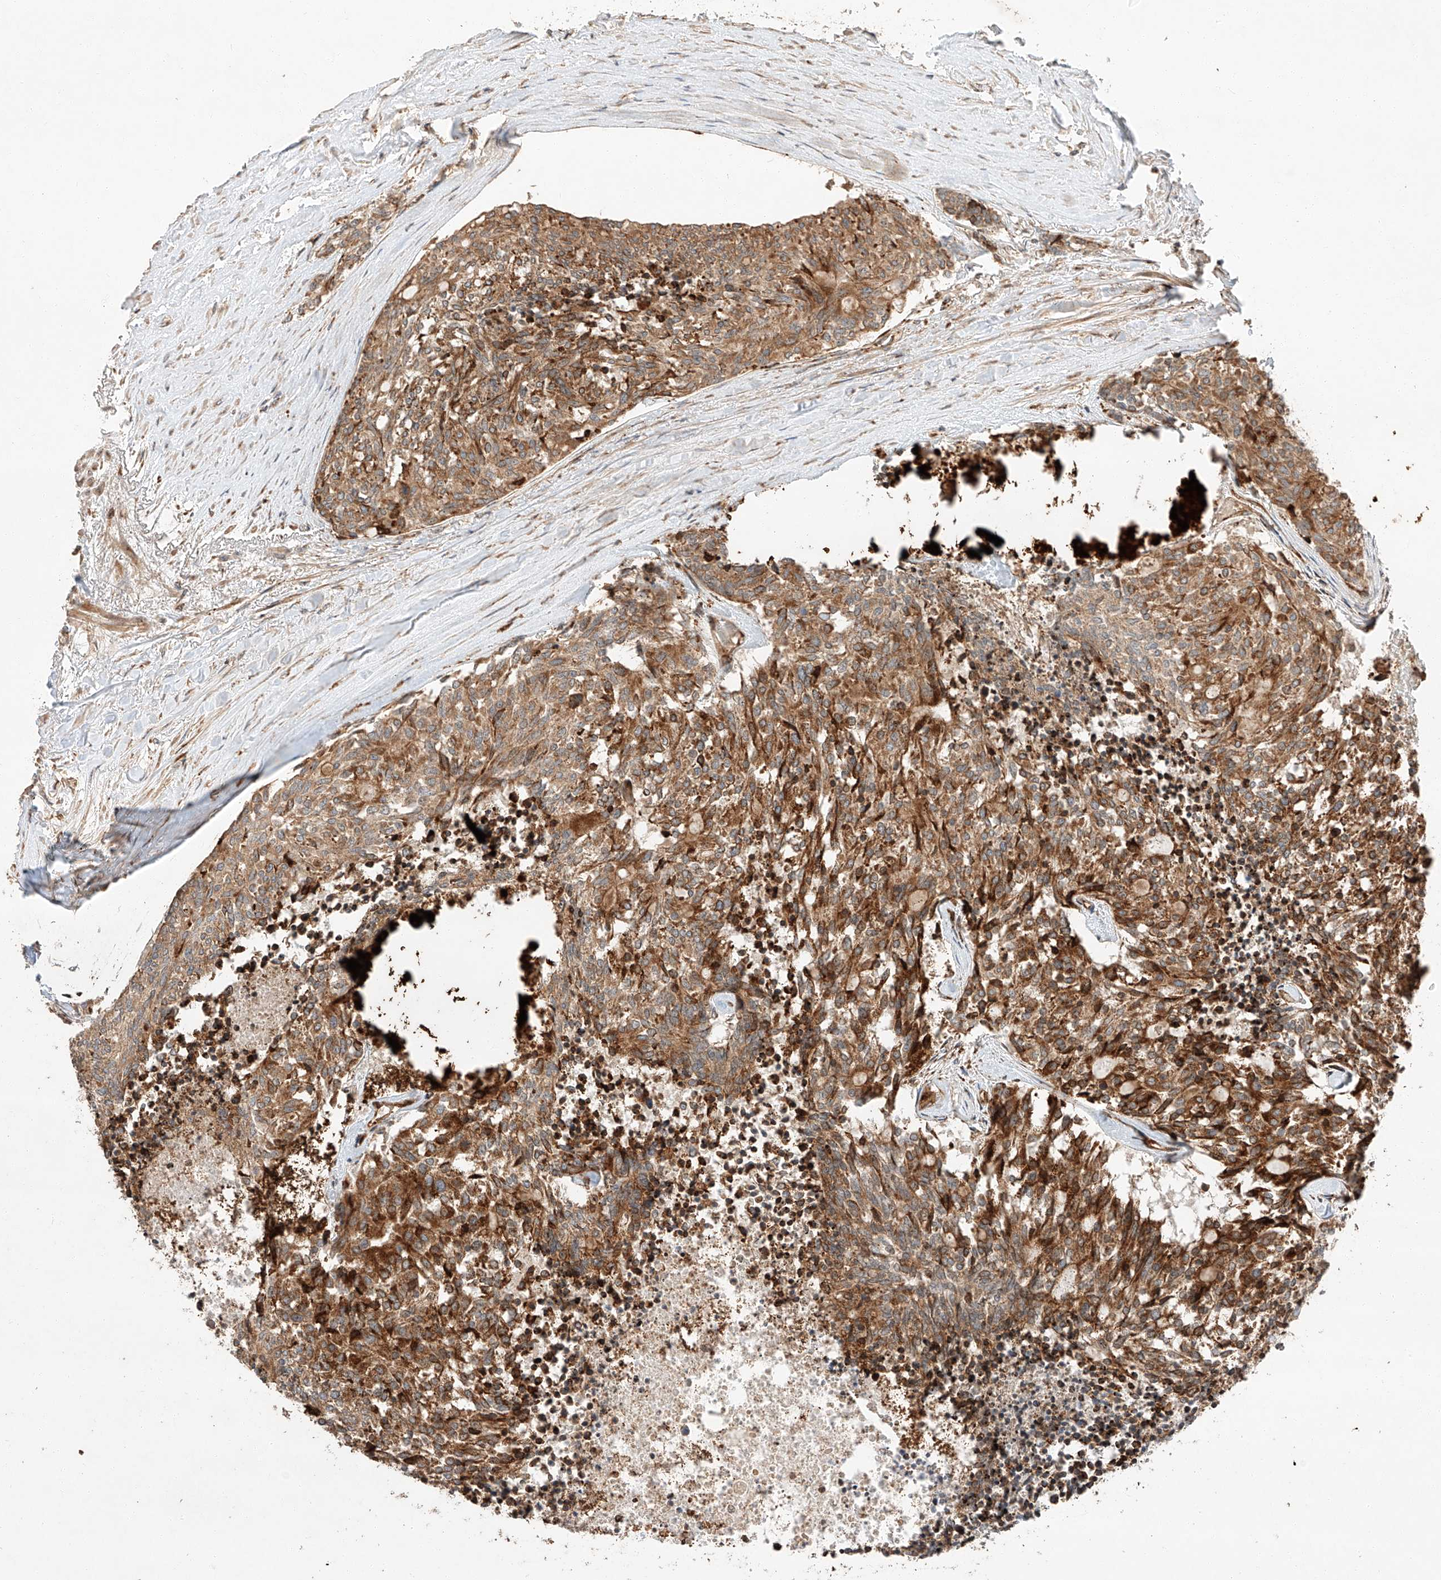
{"staining": {"intensity": "strong", "quantity": ">75%", "location": "cytoplasmic/membranous"}, "tissue": "carcinoid", "cell_type": "Tumor cells", "image_type": "cancer", "snomed": [{"axis": "morphology", "description": "Carcinoid, malignant, NOS"}, {"axis": "topography", "description": "Pancreas"}], "caption": "Immunohistochemical staining of malignant carcinoid displays high levels of strong cytoplasmic/membranous expression in approximately >75% of tumor cells. (DAB IHC with brightfield microscopy, high magnification).", "gene": "ZNF84", "patient": {"sex": "female", "age": 54}}